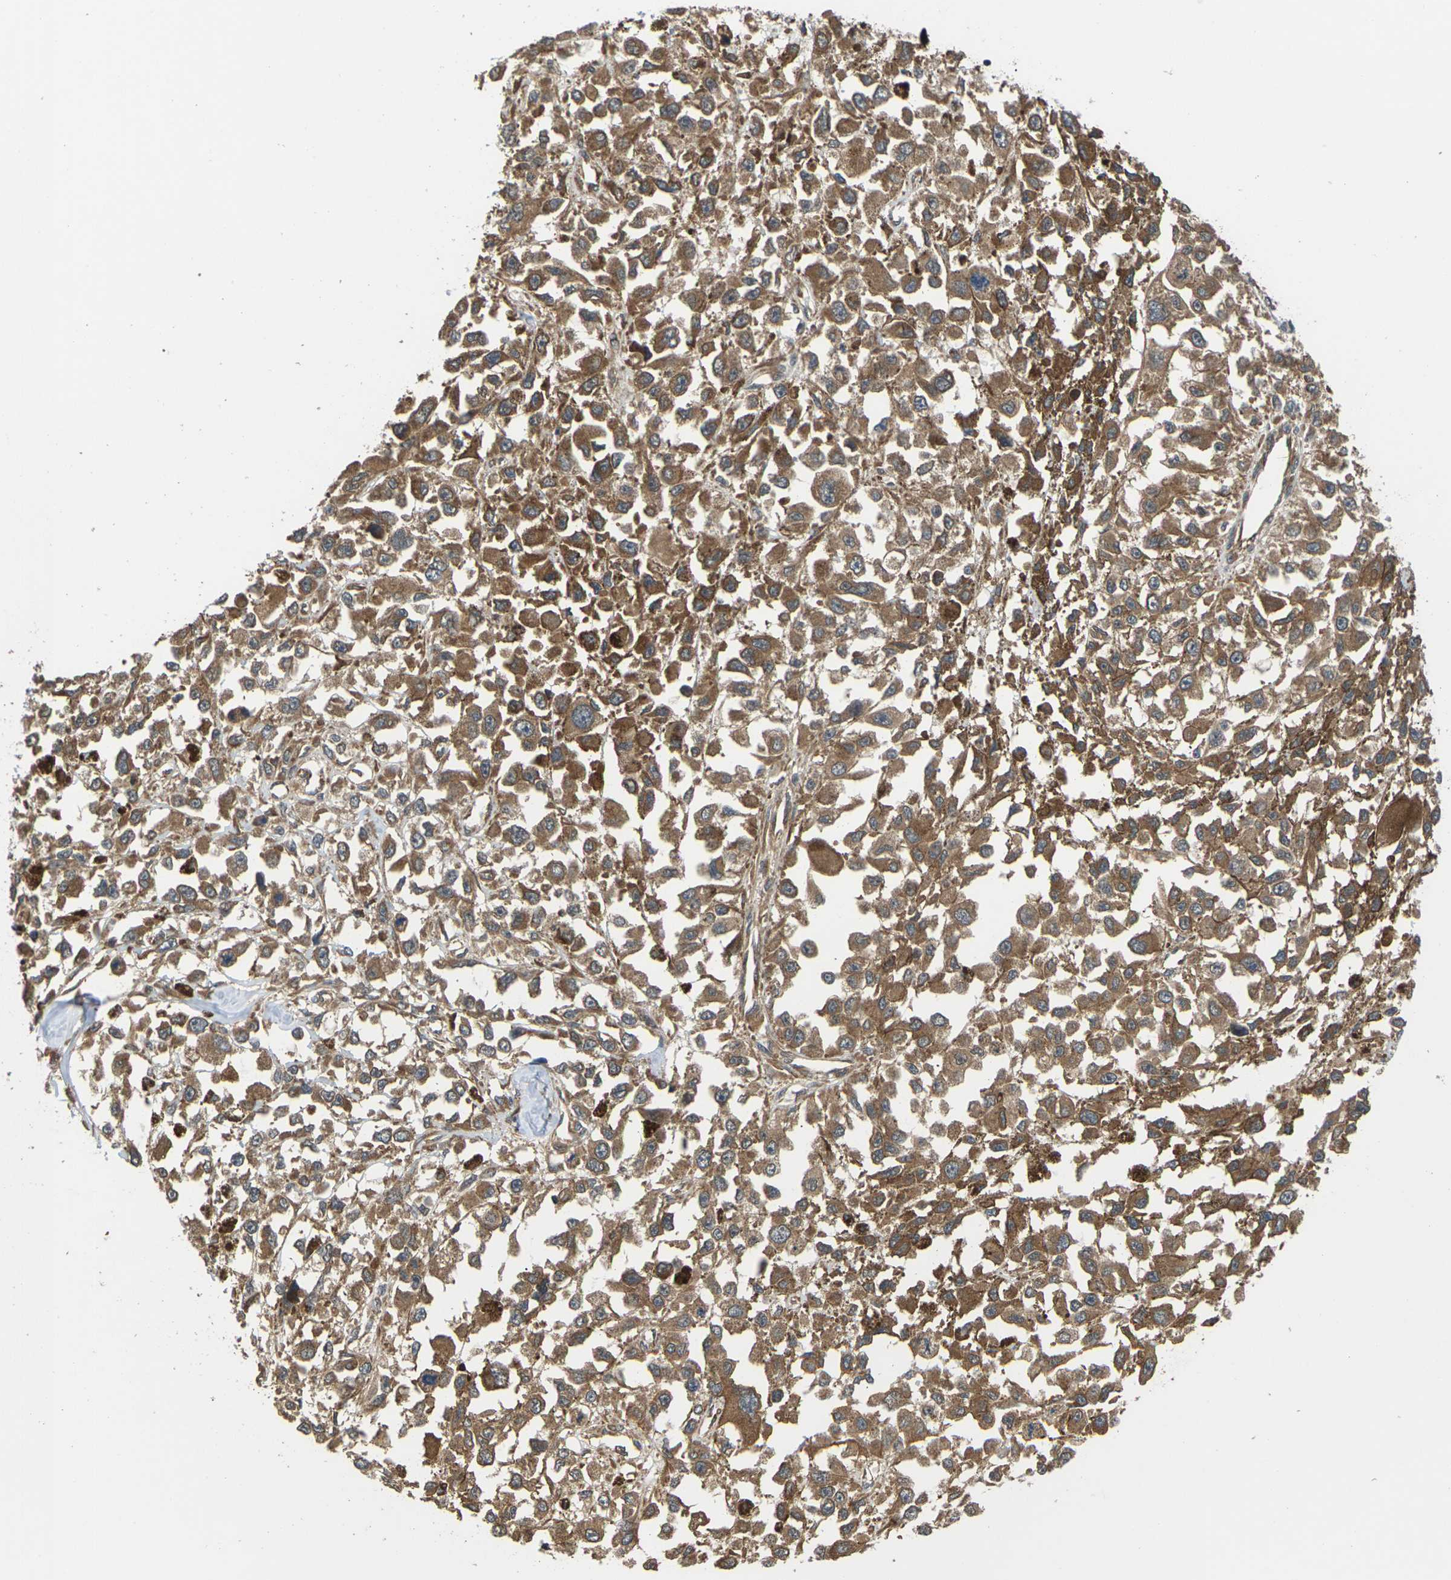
{"staining": {"intensity": "moderate", "quantity": ">75%", "location": "cytoplasmic/membranous"}, "tissue": "melanoma", "cell_type": "Tumor cells", "image_type": "cancer", "snomed": [{"axis": "morphology", "description": "Malignant melanoma, Metastatic site"}, {"axis": "topography", "description": "Lymph node"}], "caption": "A medium amount of moderate cytoplasmic/membranous staining is identified in approximately >75% of tumor cells in malignant melanoma (metastatic site) tissue.", "gene": "NRAS", "patient": {"sex": "male", "age": 59}}